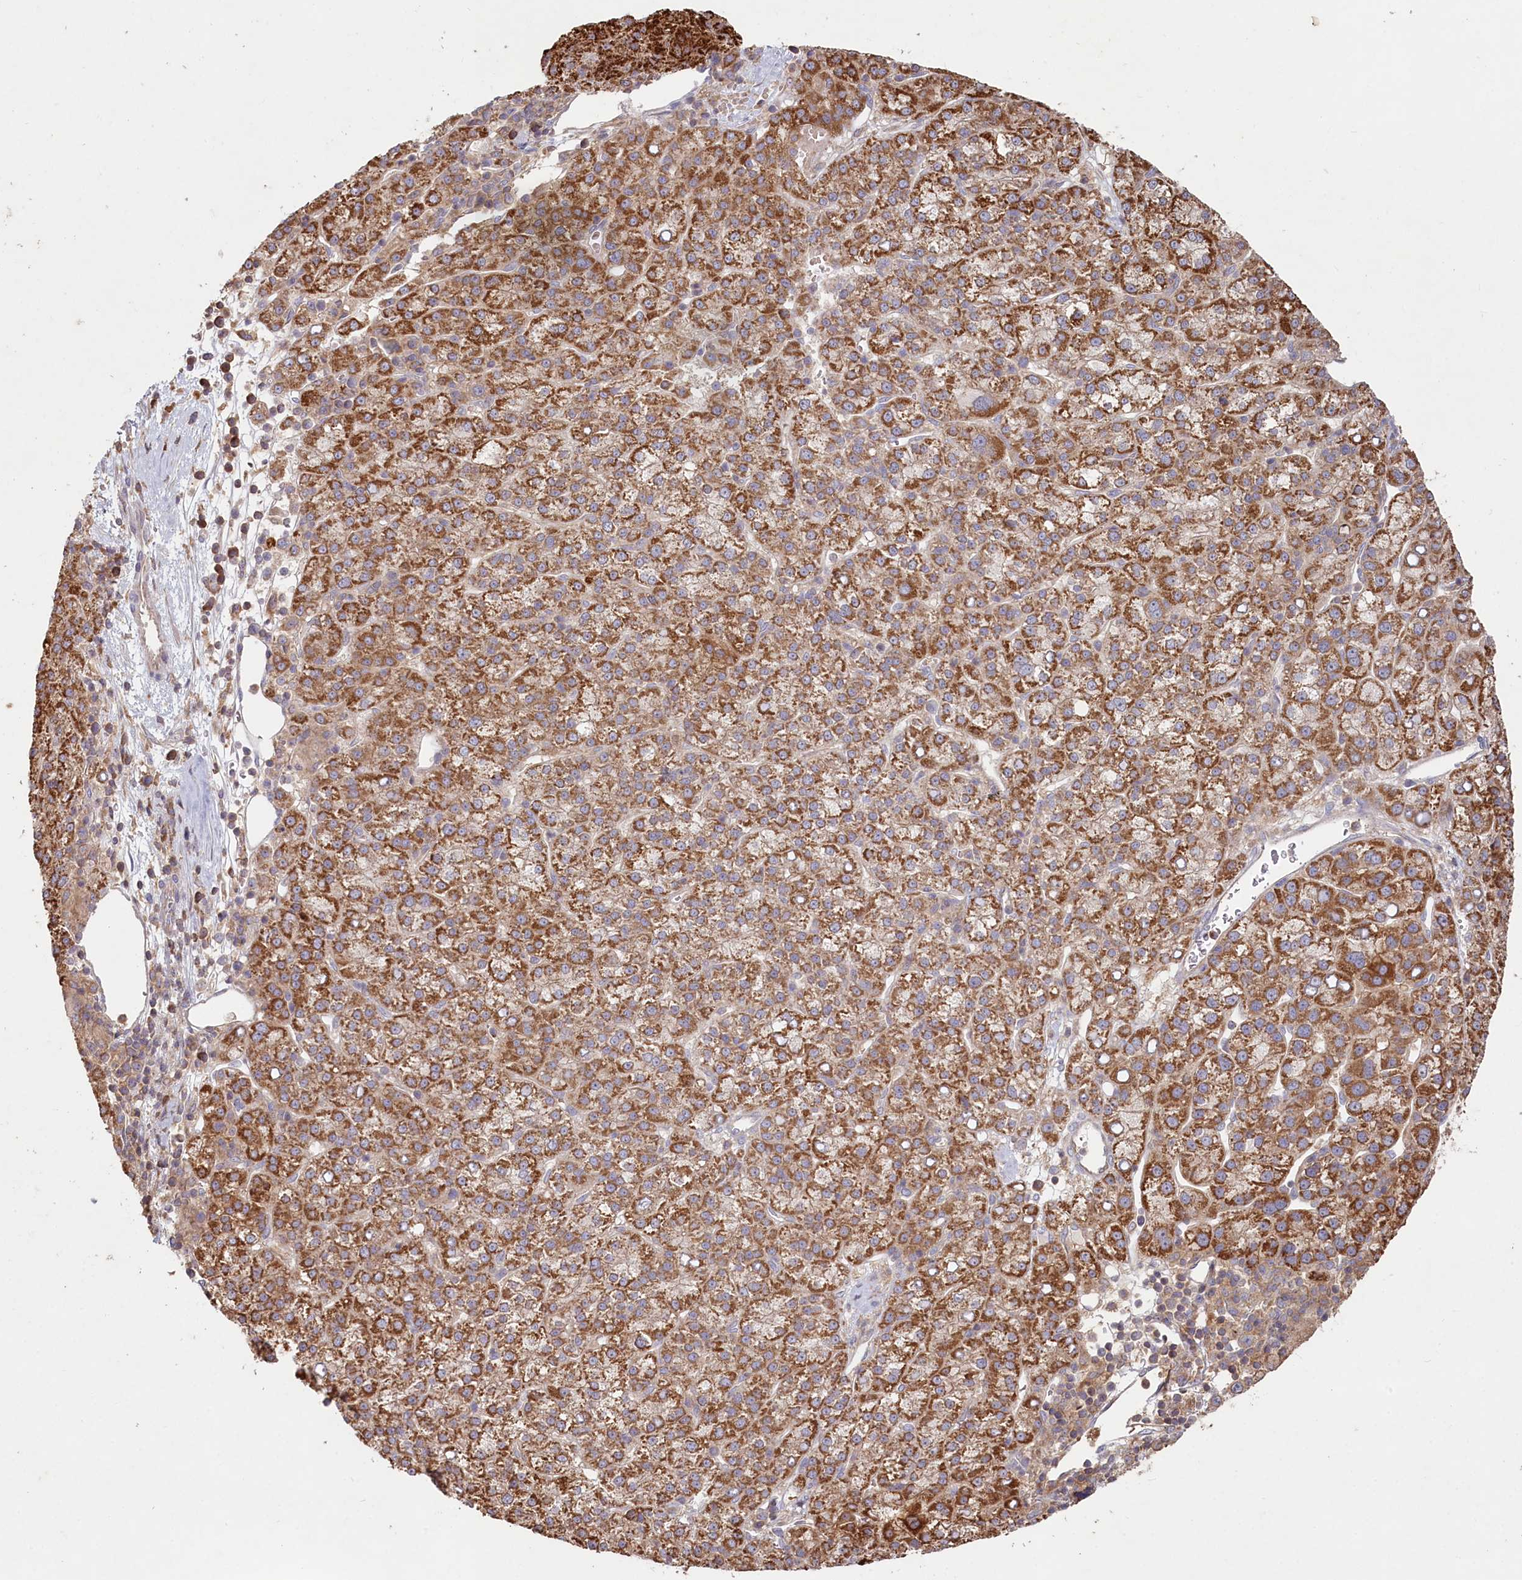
{"staining": {"intensity": "moderate", "quantity": ">75%", "location": "cytoplasmic/membranous"}, "tissue": "liver cancer", "cell_type": "Tumor cells", "image_type": "cancer", "snomed": [{"axis": "morphology", "description": "Carcinoma, Hepatocellular, NOS"}, {"axis": "topography", "description": "Liver"}], "caption": "A medium amount of moderate cytoplasmic/membranous staining is present in about >75% of tumor cells in hepatocellular carcinoma (liver) tissue.", "gene": "HAL", "patient": {"sex": "female", "age": 58}}